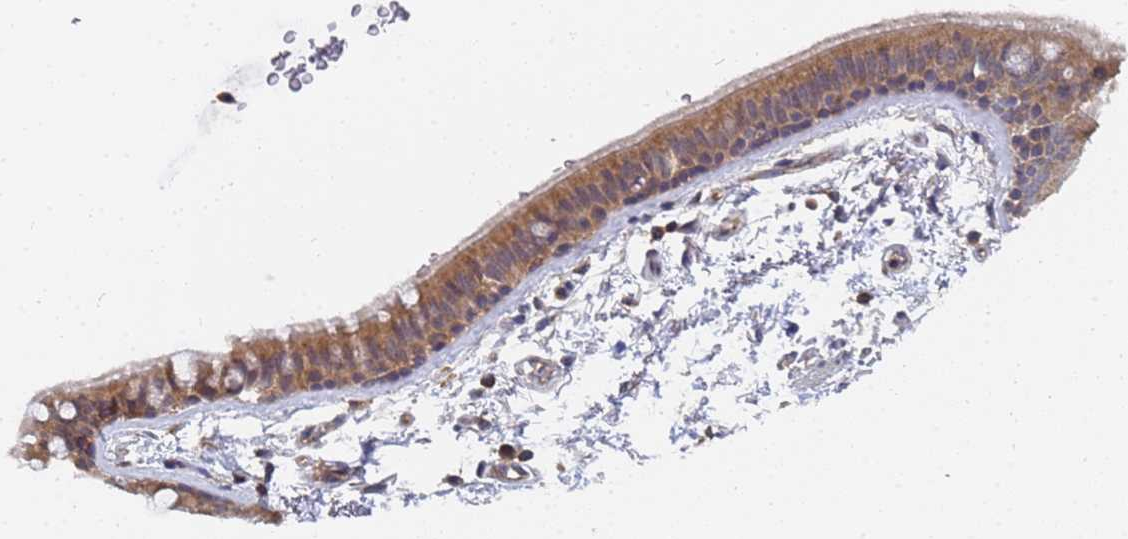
{"staining": {"intensity": "moderate", "quantity": ">75%", "location": "cytoplasmic/membranous"}, "tissue": "bronchus", "cell_type": "Respiratory epithelial cells", "image_type": "normal", "snomed": [{"axis": "morphology", "description": "Normal tissue, NOS"}, {"axis": "topography", "description": "Lymph node"}, {"axis": "topography", "description": "Bronchus"}], "caption": "An immunohistochemistry micrograph of unremarkable tissue is shown. Protein staining in brown shows moderate cytoplasmic/membranous positivity in bronchus within respiratory epithelial cells. Nuclei are stained in blue.", "gene": "ALS2CL", "patient": {"sex": "female", "age": 70}}